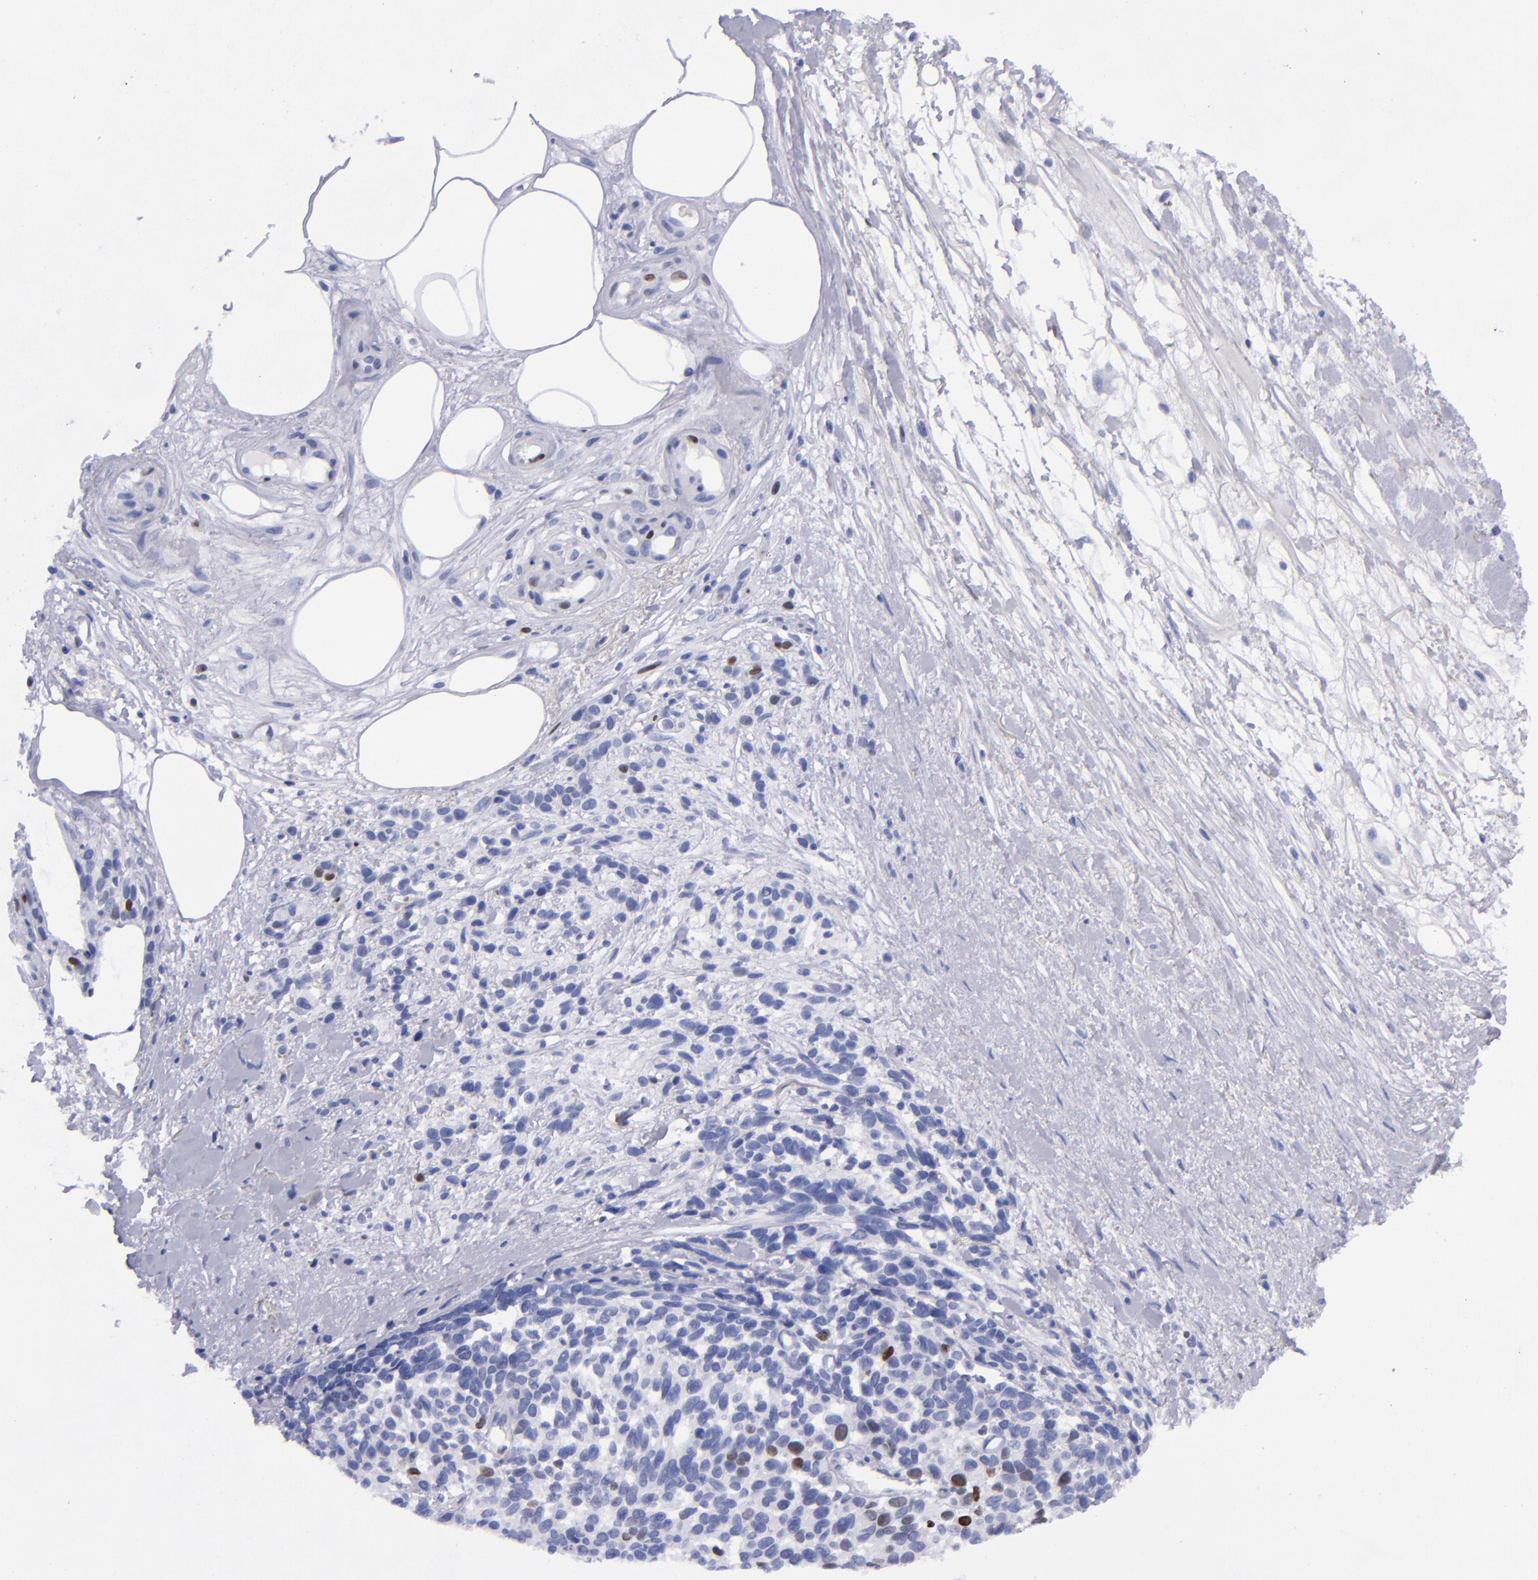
{"staining": {"intensity": "strong", "quantity": "<25%", "location": "nuclear"}, "tissue": "melanoma", "cell_type": "Tumor cells", "image_type": "cancer", "snomed": [{"axis": "morphology", "description": "Malignant melanoma, NOS"}, {"axis": "topography", "description": "Skin"}], "caption": "Immunohistochemical staining of human malignant melanoma demonstrates medium levels of strong nuclear protein staining in approximately <25% of tumor cells.", "gene": "MCM7", "patient": {"sex": "female", "age": 85}}